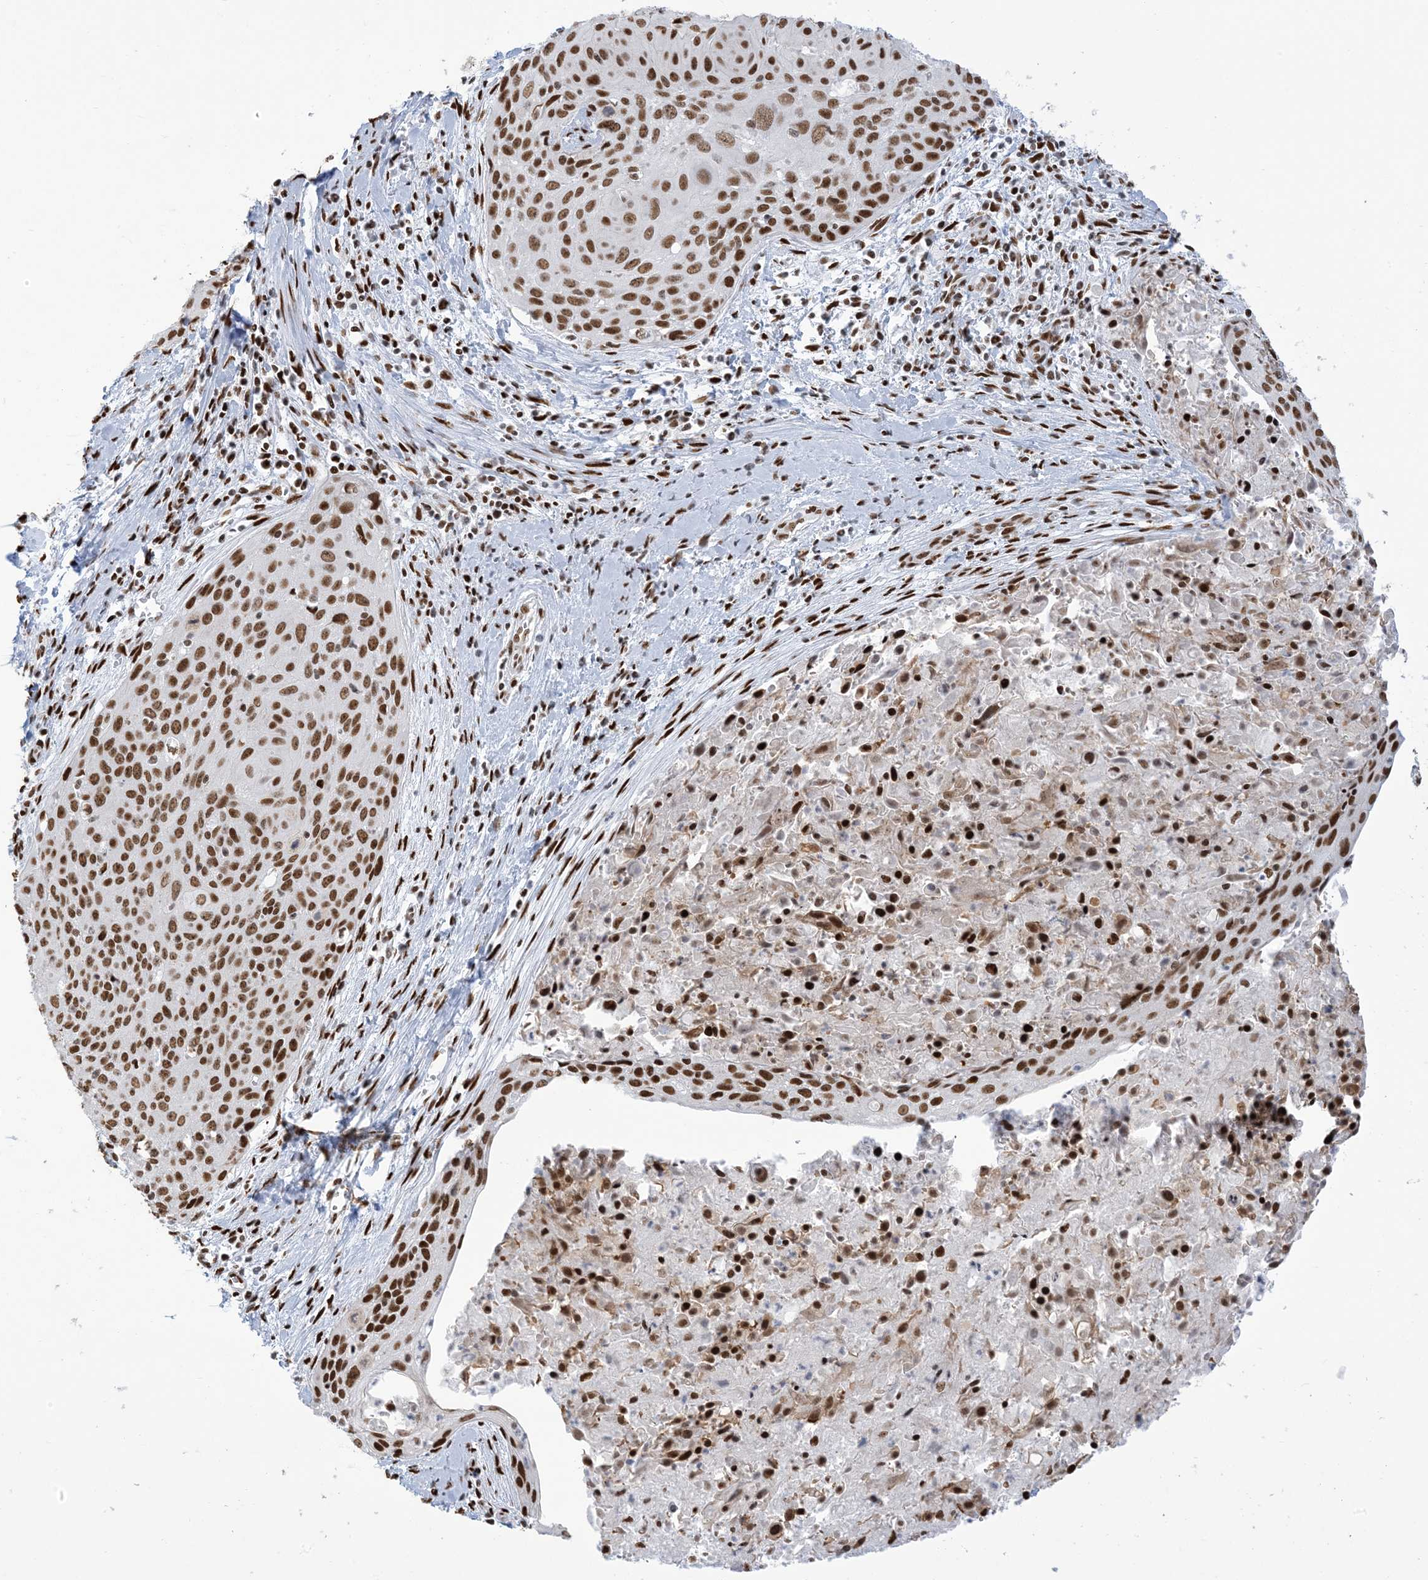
{"staining": {"intensity": "strong", "quantity": ">75%", "location": "nuclear"}, "tissue": "cervical cancer", "cell_type": "Tumor cells", "image_type": "cancer", "snomed": [{"axis": "morphology", "description": "Squamous cell carcinoma, NOS"}, {"axis": "topography", "description": "Cervix"}], "caption": "This photomicrograph displays IHC staining of human cervical squamous cell carcinoma, with high strong nuclear positivity in about >75% of tumor cells.", "gene": "STAG1", "patient": {"sex": "female", "age": 55}}